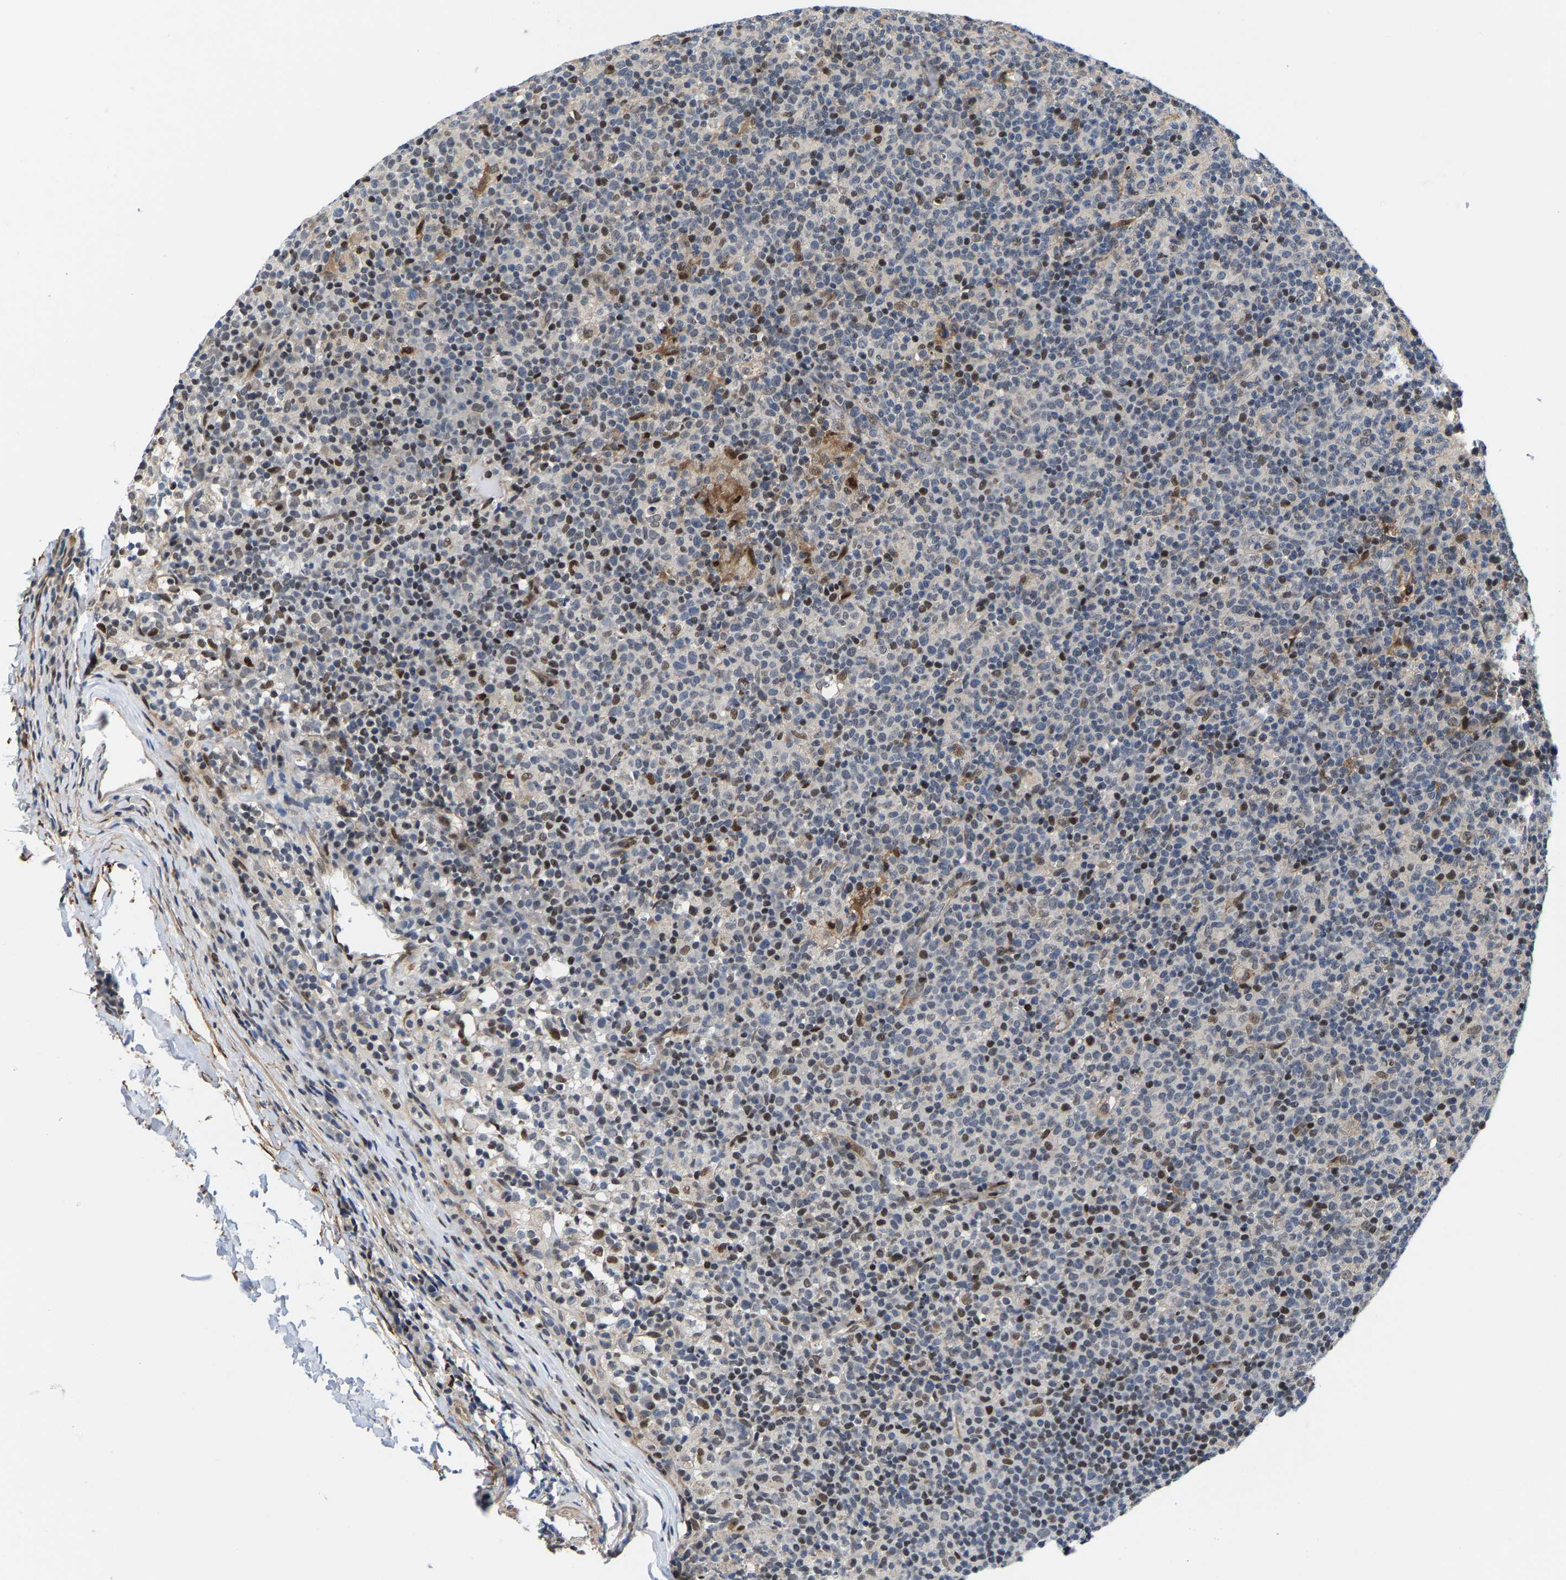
{"staining": {"intensity": "moderate", "quantity": "<25%", "location": "nuclear"}, "tissue": "lymph node", "cell_type": "Germinal center cells", "image_type": "normal", "snomed": [{"axis": "morphology", "description": "Normal tissue, NOS"}, {"axis": "morphology", "description": "Inflammation, NOS"}, {"axis": "topography", "description": "Lymph node"}], "caption": "The histopathology image demonstrates immunohistochemical staining of normal lymph node. There is moderate nuclear positivity is seen in about <25% of germinal center cells. (DAB (3,3'-diaminobenzidine) IHC with brightfield microscopy, high magnification).", "gene": "GTPBP10", "patient": {"sex": "male", "age": 55}}